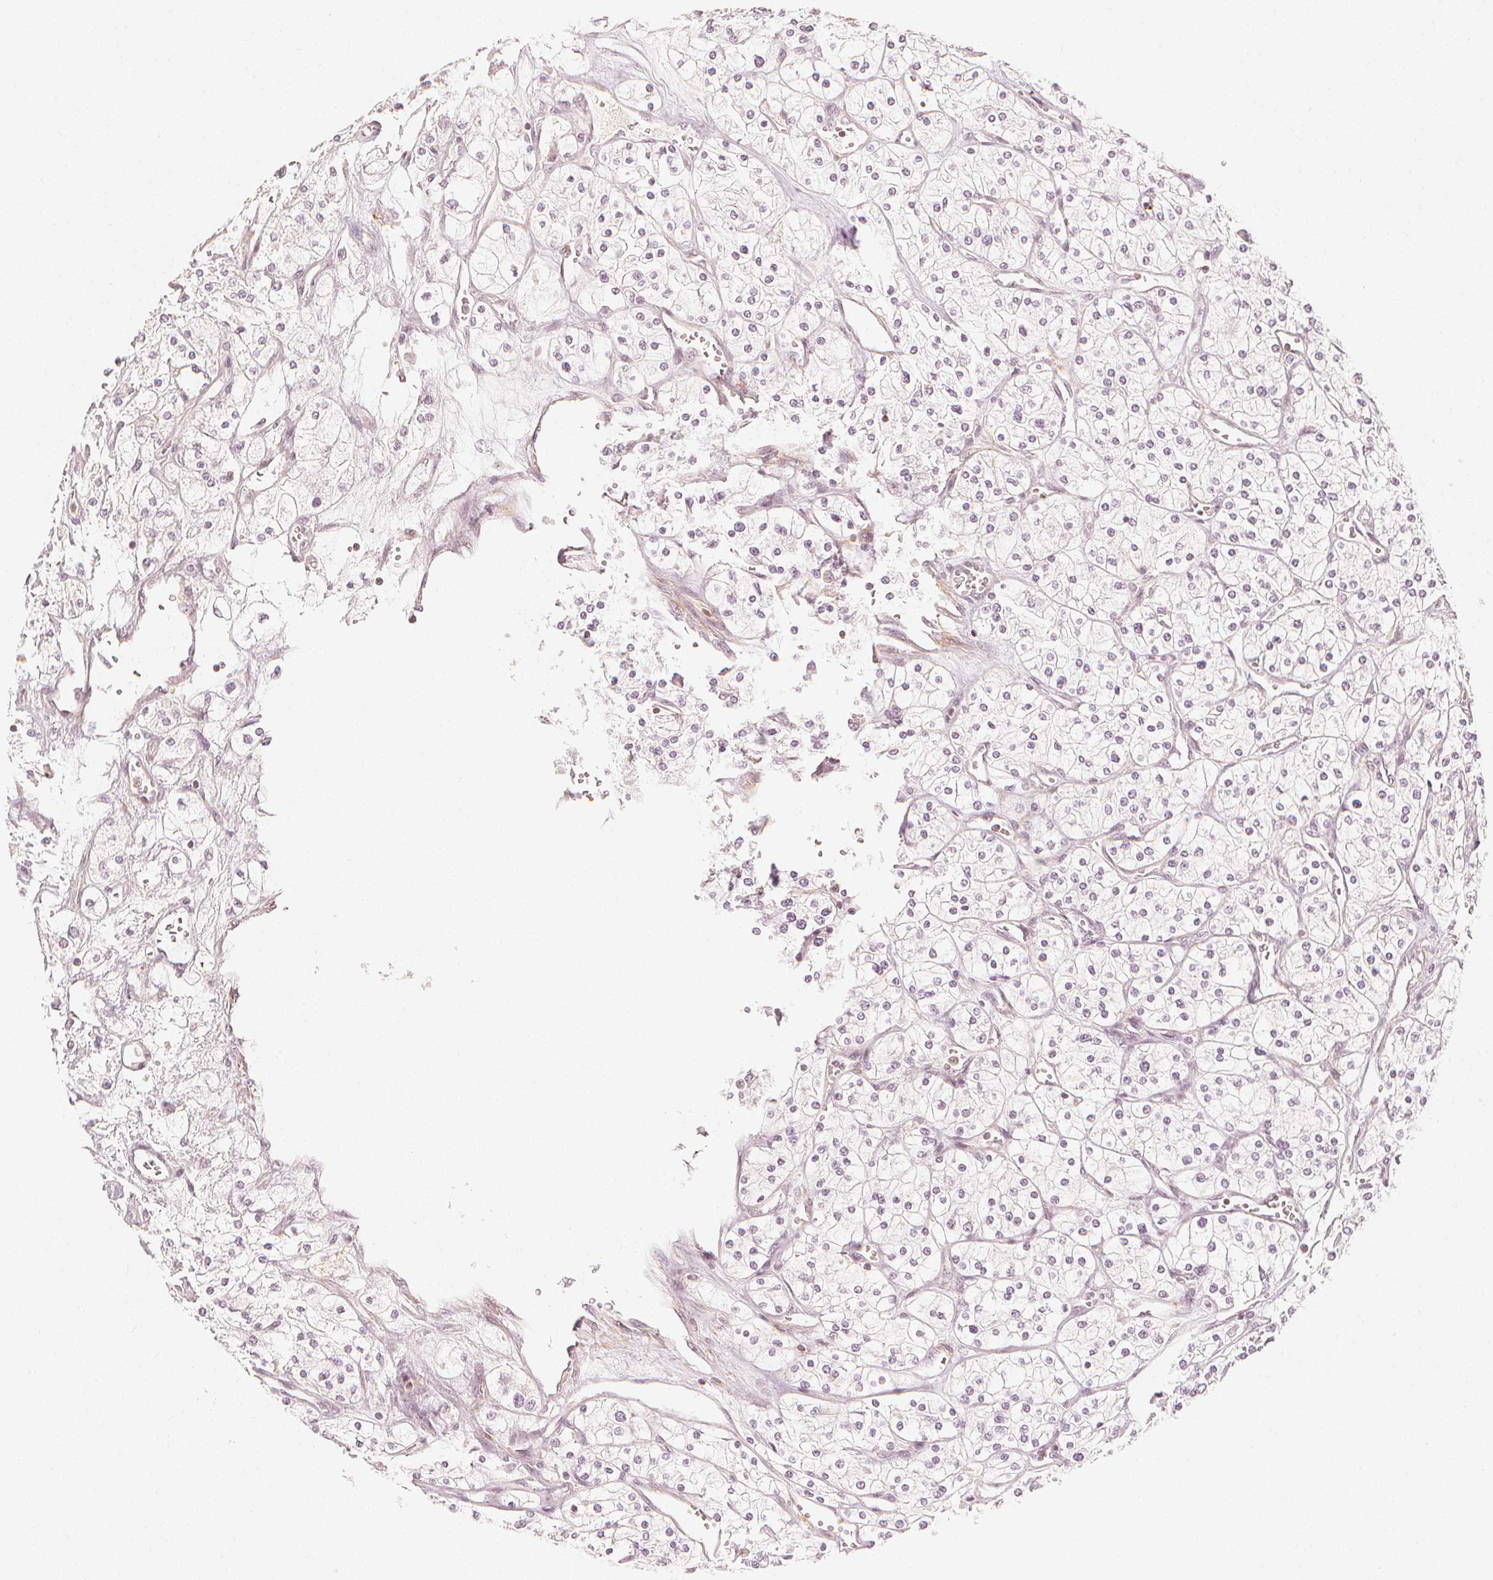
{"staining": {"intensity": "negative", "quantity": "none", "location": "none"}, "tissue": "renal cancer", "cell_type": "Tumor cells", "image_type": "cancer", "snomed": [{"axis": "morphology", "description": "Adenocarcinoma, NOS"}, {"axis": "topography", "description": "Kidney"}], "caption": "Tumor cells are negative for protein expression in human renal cancer (adenocarcinoma).", "gene": "ARHGAP26", "patient": {"sex": "male", "age": 80}}